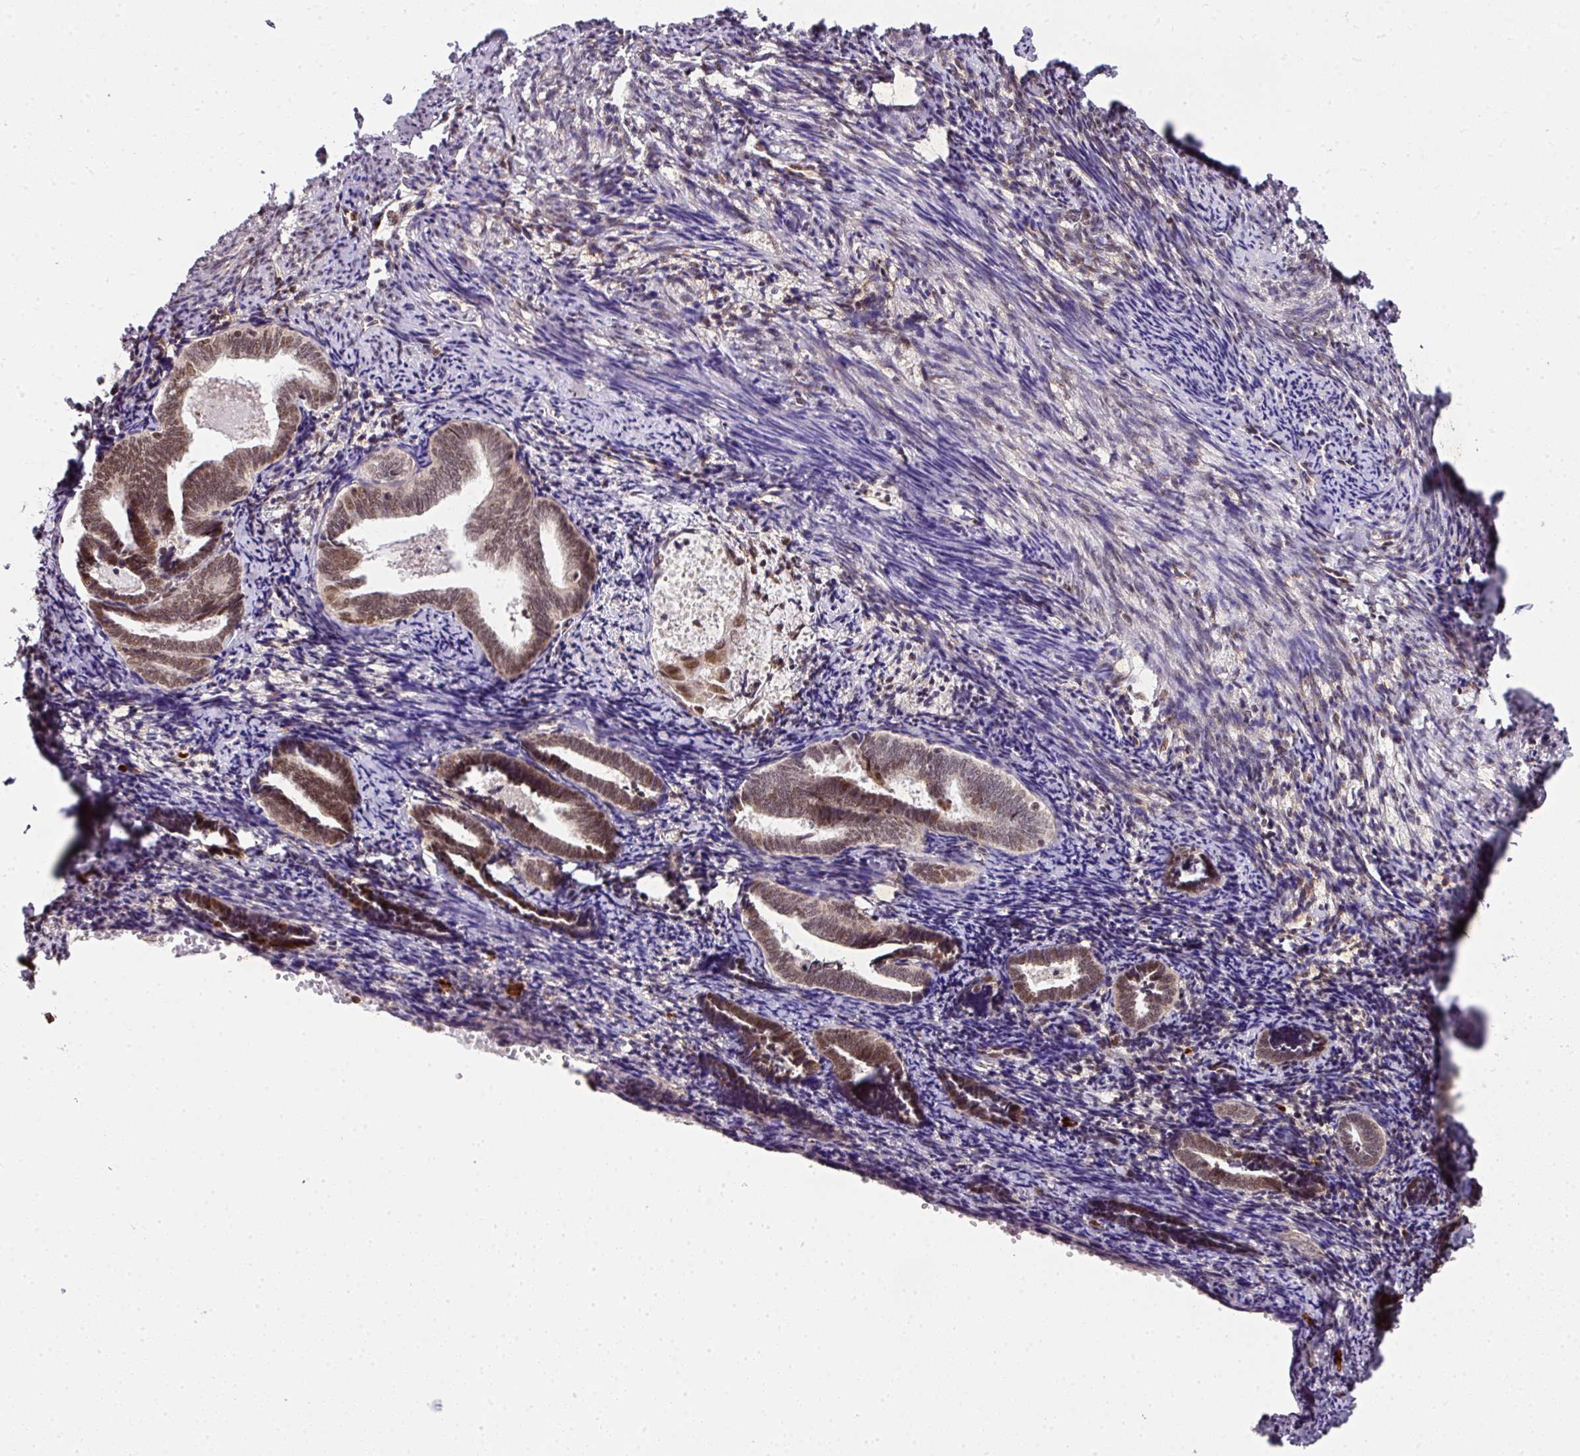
{"staining": {"intensity": "weak", "quantity": "25%-75%", "location": "nuclear"}, "tissue": "endometrium", "cell_type": "Cells in endometrial stroma", "image_type": "normal", "snomed": [{"axis": "morphology", "description": "Normal tissue, NOS"}, {"axis": "topography", "description": "Endometrium"}], "caption": "Immunohistochemistry photomicrograph of unremarkable human endometrium stained for a protein (brown), which displays low levels of weak nuclear positivity in approximately 25%-75% of cells in endometrial stroma.", "gene": "PLK1", "patient": {"sex": "female", "age": 54}}